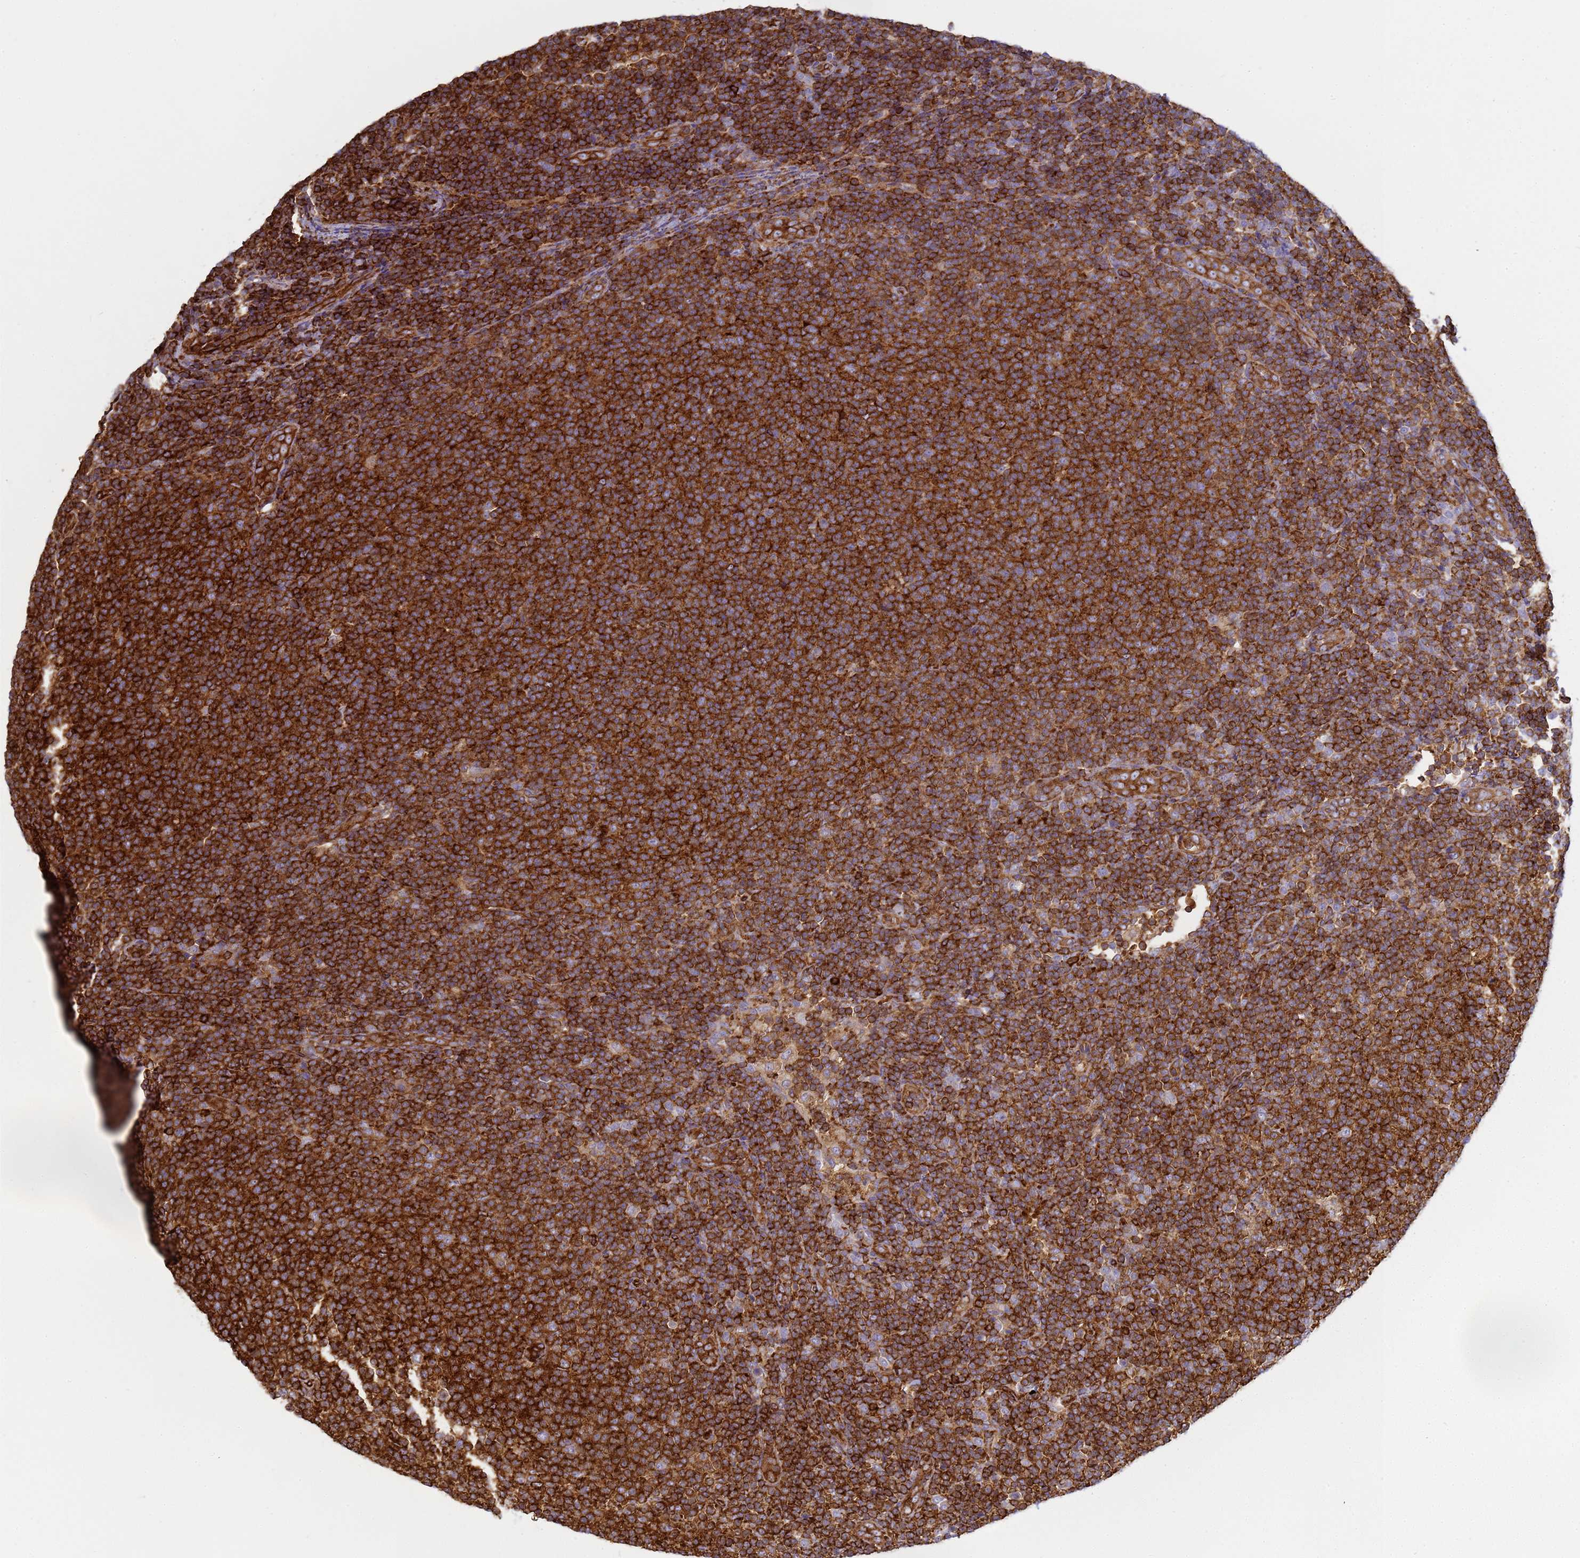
{"staining": {"intensity": "strong", "quantity": ">75%", "location": "cytoplasmic/membranous"}, "tissue": "lymphoma", "cell_type": "Tumor cells", "image_type": "cancer", "snomed": [{"axis": "morphology", "description": "Malignant lymphoma, non-Hodgkin's type, Low grade"}, {"axis": "topography", "description": "Lymph node"}], "caption": "An image showing strong cytoplasmic/membranous staining in approximately >75% of tumor cells in malignant lymphoma, non-Hodgkin's type (low-grade), as visualized by brown immunohistochemical staining.", "gene": "ZBTB8OS", "patient": {"sex": "male", "age": 66}}